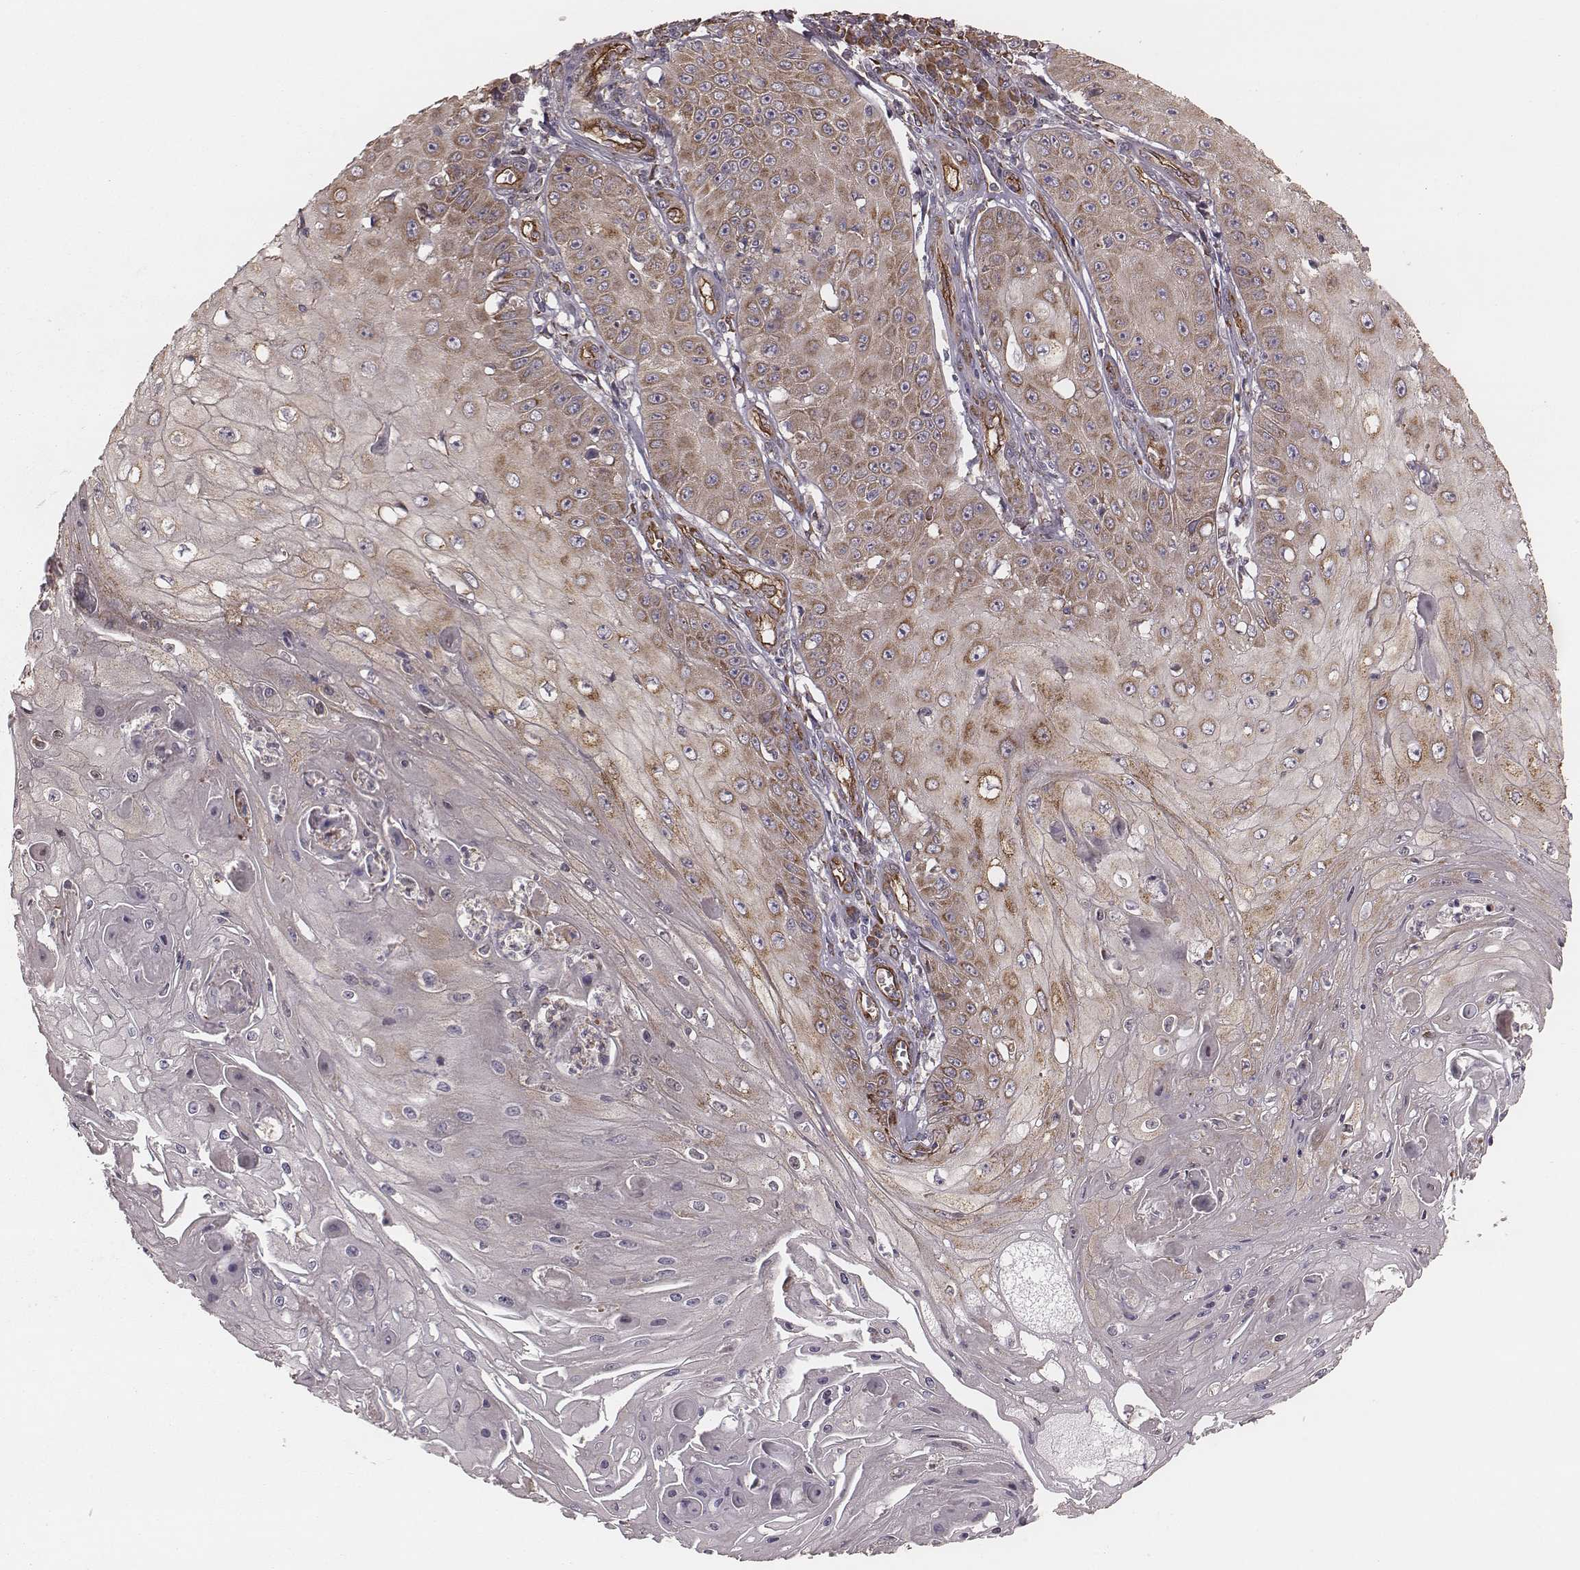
{"staining": {"intensity": "moderate", "quantity": "25%-75%", "location": "cytoplasmic/membranous"}, "tissue": "skin cancer", "cell_type": "Tumor cells", "image_type": "cancer", "snomed": [{"axis": "morphology", "description": "Squamous cell carcinoma, NOS"}, {"axis": "topography", "description": "Skin"}], "caption": "Skin cancer stained with a protein marker displays moderate staining in tumor cells.", "gene": "PALMD", "patient": {"sex": "male", "age": 70}}